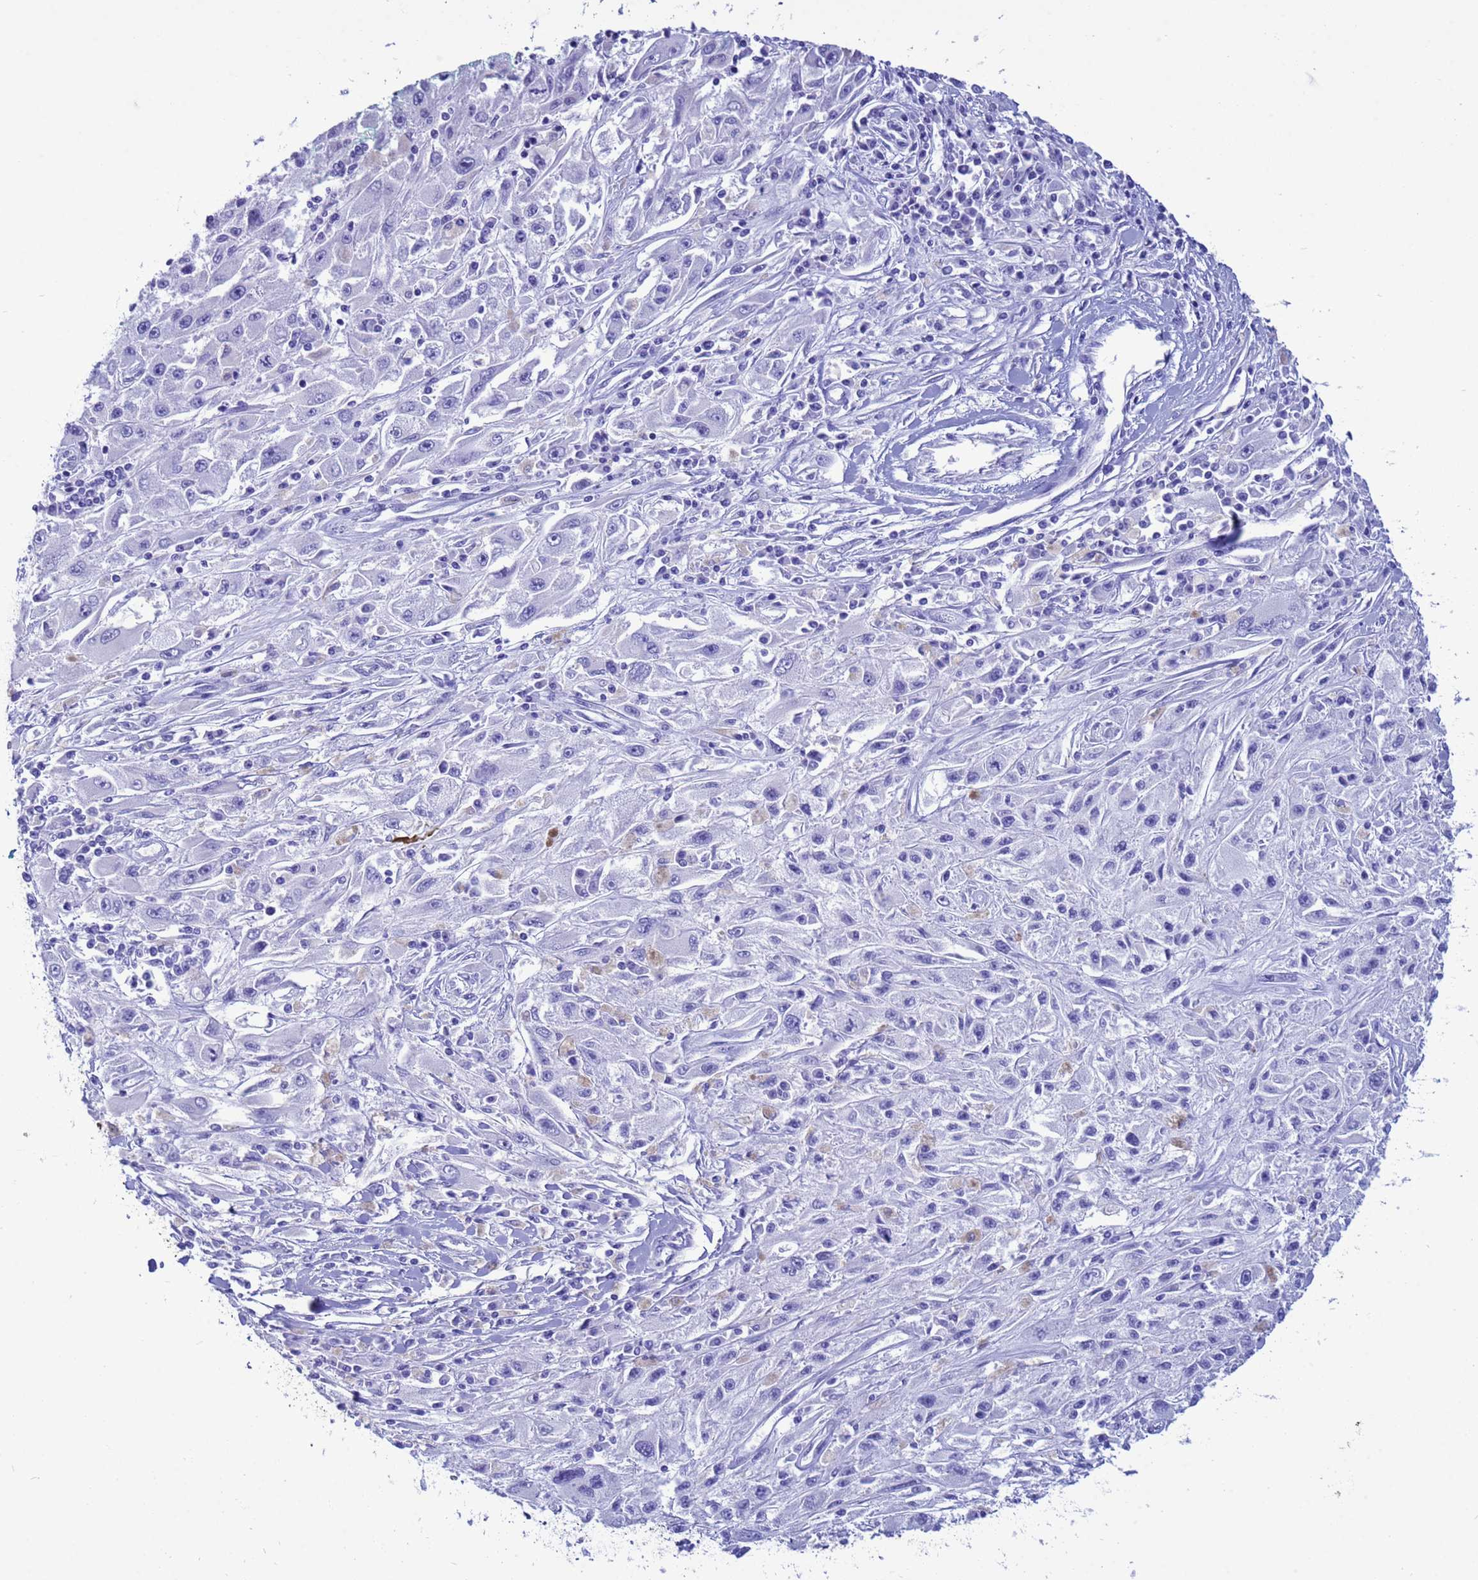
{"staining": {"intensity": "negative", "quantity": "none", "location": "none"}, "tissue": "melanoma", "cell_type": "Tumor cells", "image_type": "cancer", "snomed": [{"axis": "morphology", "description": "Malignant melanoma, Metastatic site"}, {"axis": "topography", "description": "Skin"}], "caption": "Malignant melanoma (metastatic site) stained for a protein using immunohistochemistry exhibits no positivity tumor cells.", "gene": "AKR1C2", "patient": {"sex": "male", "age": 53}}